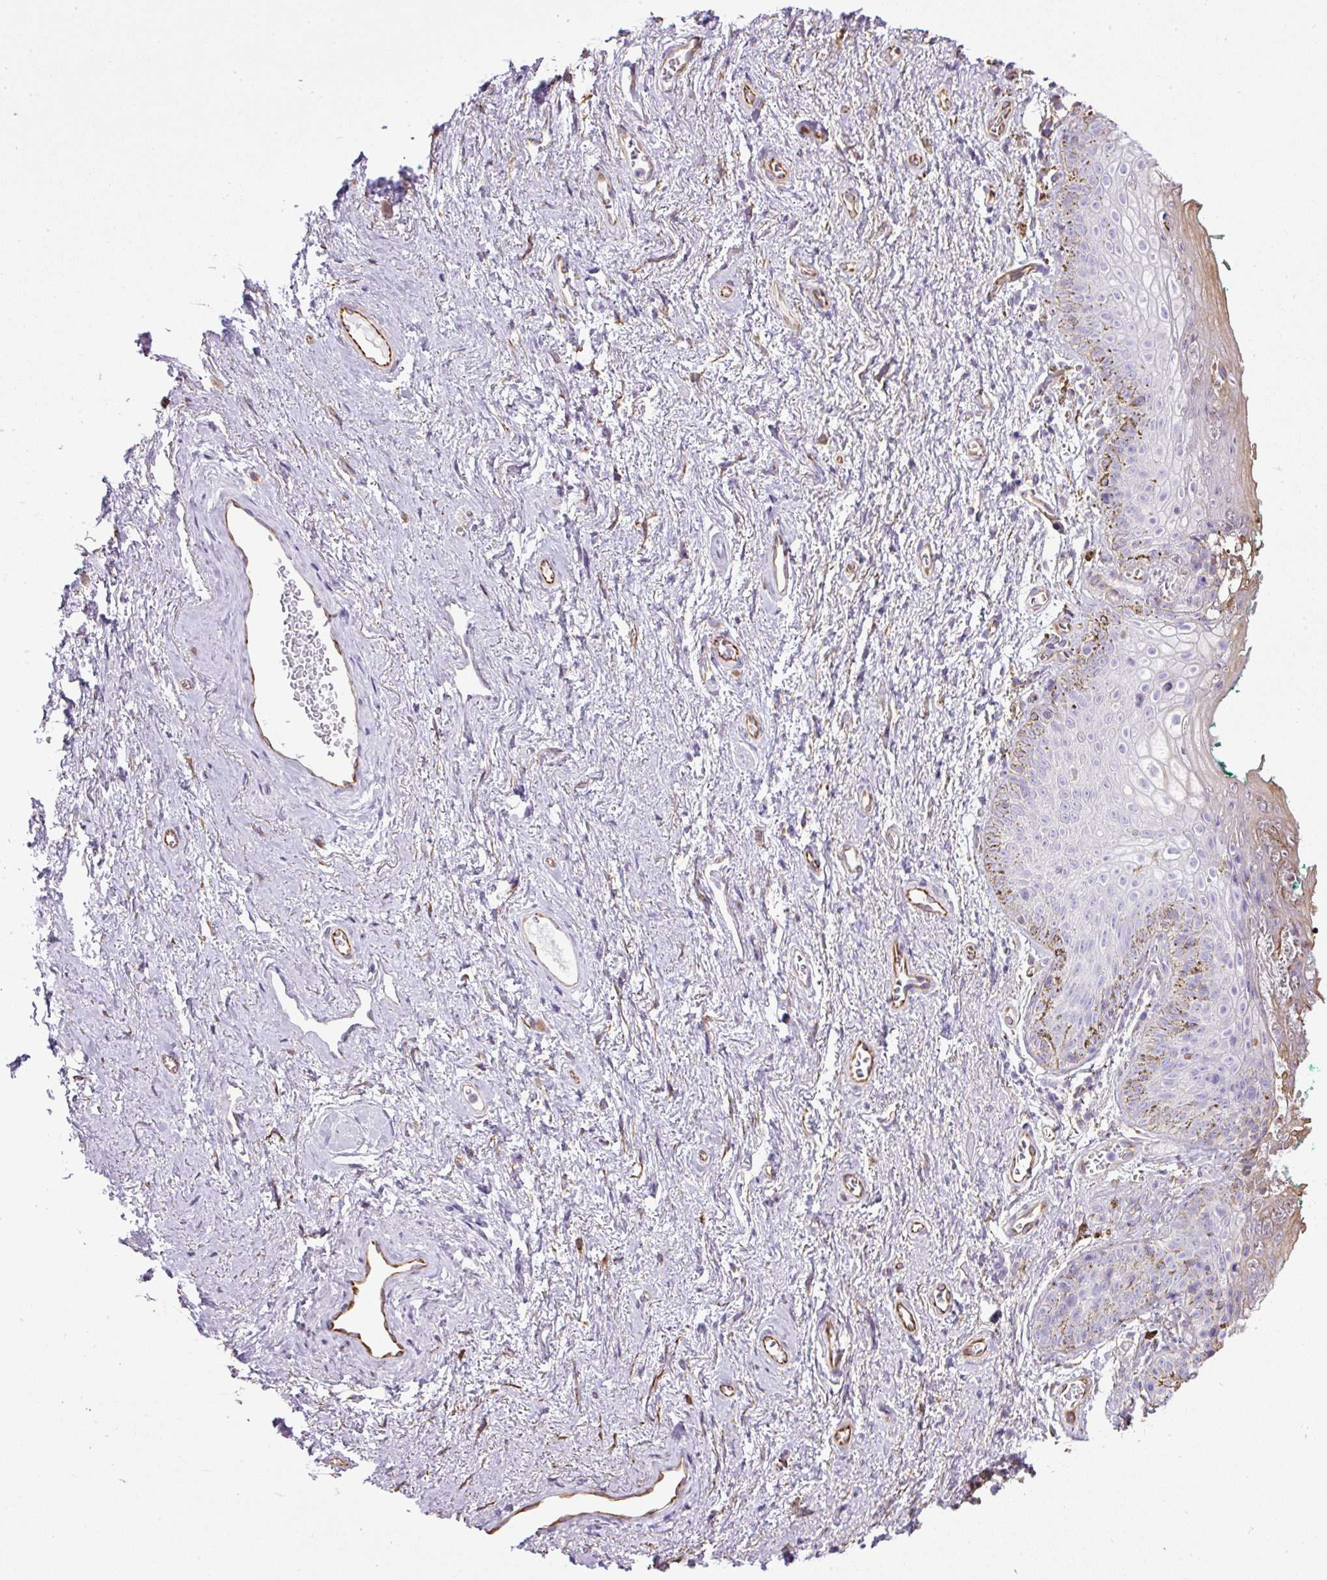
{"staining": {"intensity": "negative", "quantity": "none", "location": "none"}, "tissue": "vagina", "cell_type": "Squamous epithelial cells", "image_type": "normal", "snomed": [{"axis": "morphology", "description": "Normal tissue, NOS"}, {"axis": "topography", "description": "Vulva"}, {"axis": "topography", "description": "Vagina"}, {"axis": "topography", "description": "Peripheral nerve tissue"}], "caption": "A high-resolution micrograph shows immunohistochemistry (IHC) staining of normal vagina, which reveals no significant positivity in squamous epithelial cells.", "gene": "PLS1", "patient": {"sex": "female", "age": 66}}